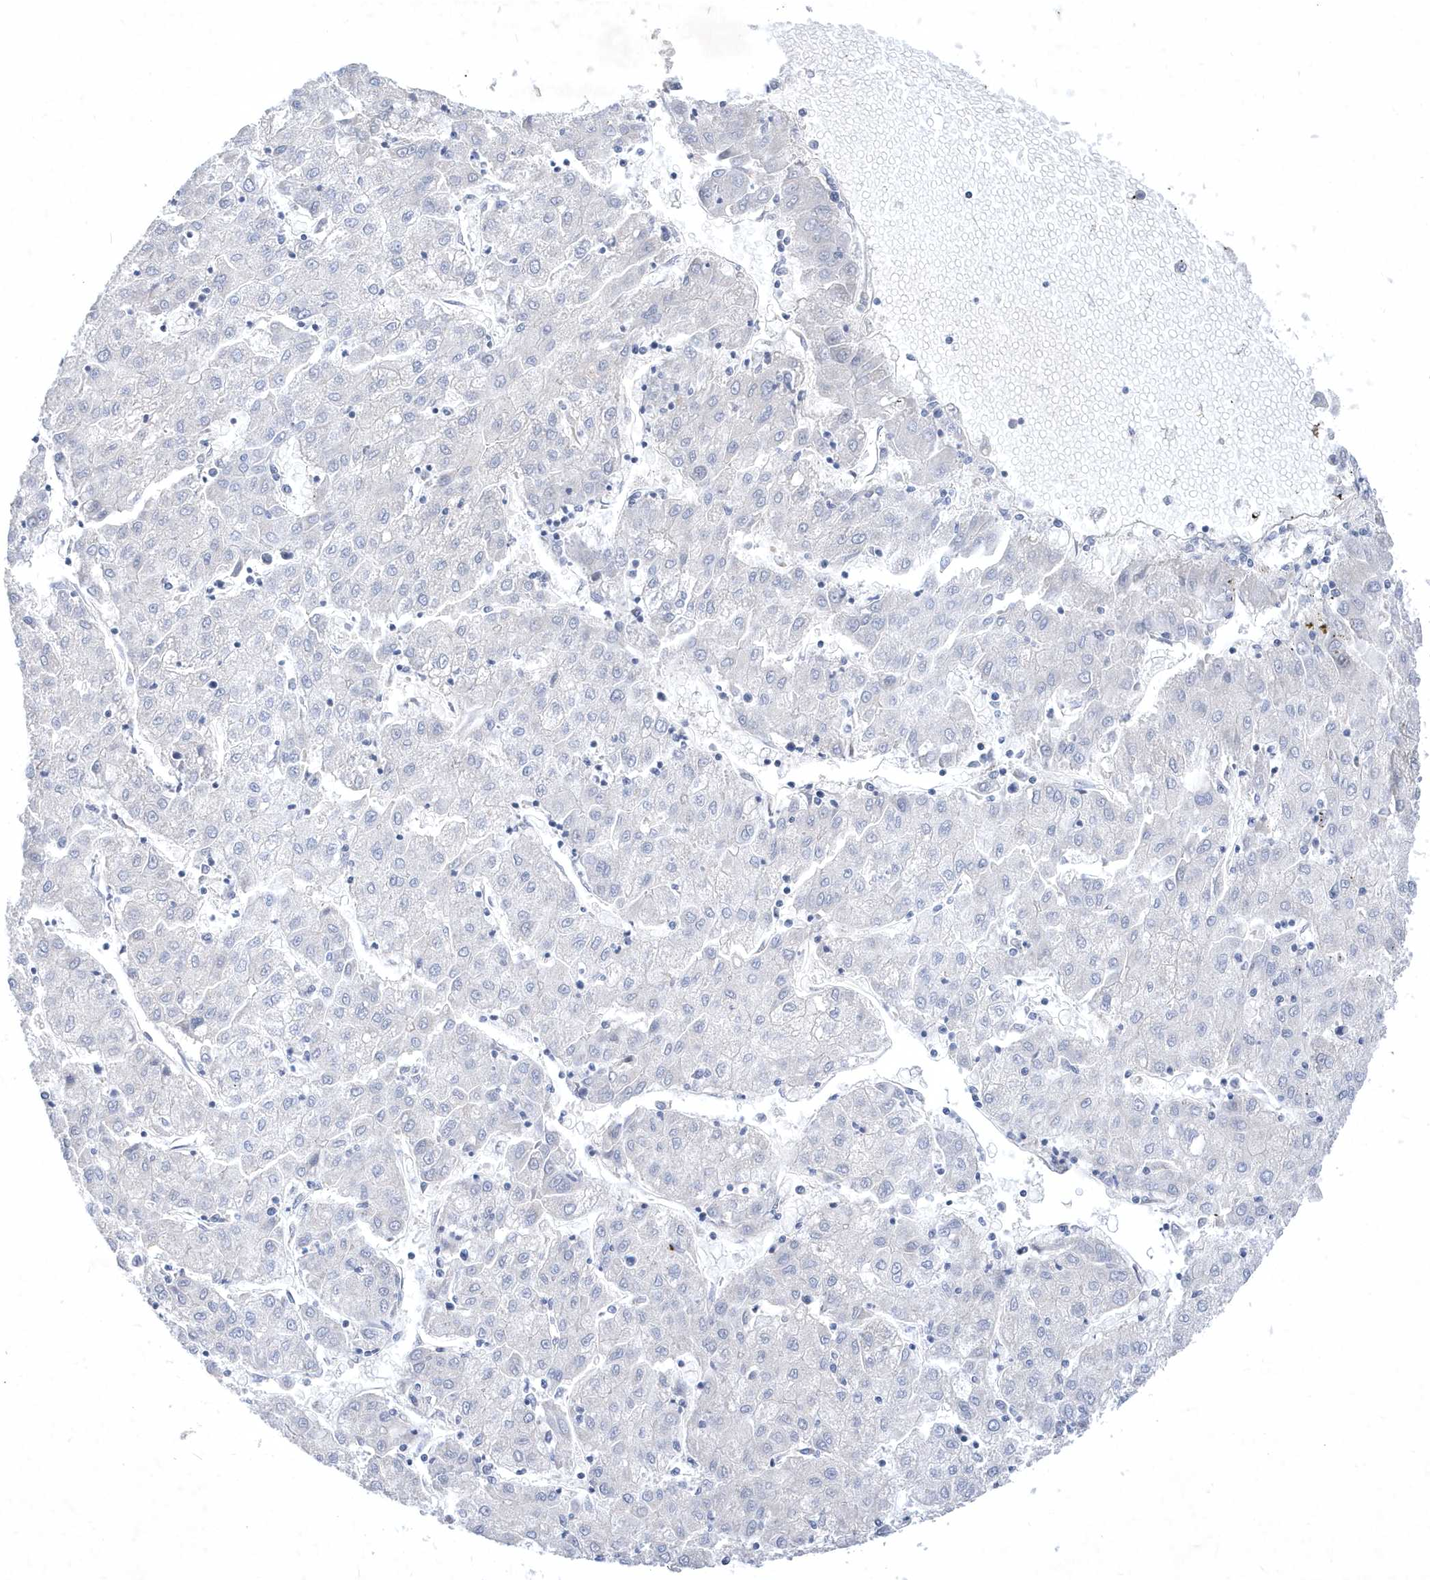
{"staining": {"intensity": "negative", "quantity": "none", "location": "none"}, "tissue": "liver cancer", "cell_type": "Tumor cells", "image_type": "cancer", "snomed": [{"axis": "morphology", "description": "Carcinoma, Hepatocellular, NOS"}, {"axis": "topography", "description": "Liver"}], "caption": "Tumor cells are negative for brown protein staining in hepatocellular carcinoma (liver).", "gene": "LONRF2", "patient": {"sex": "male", "age": 72}}